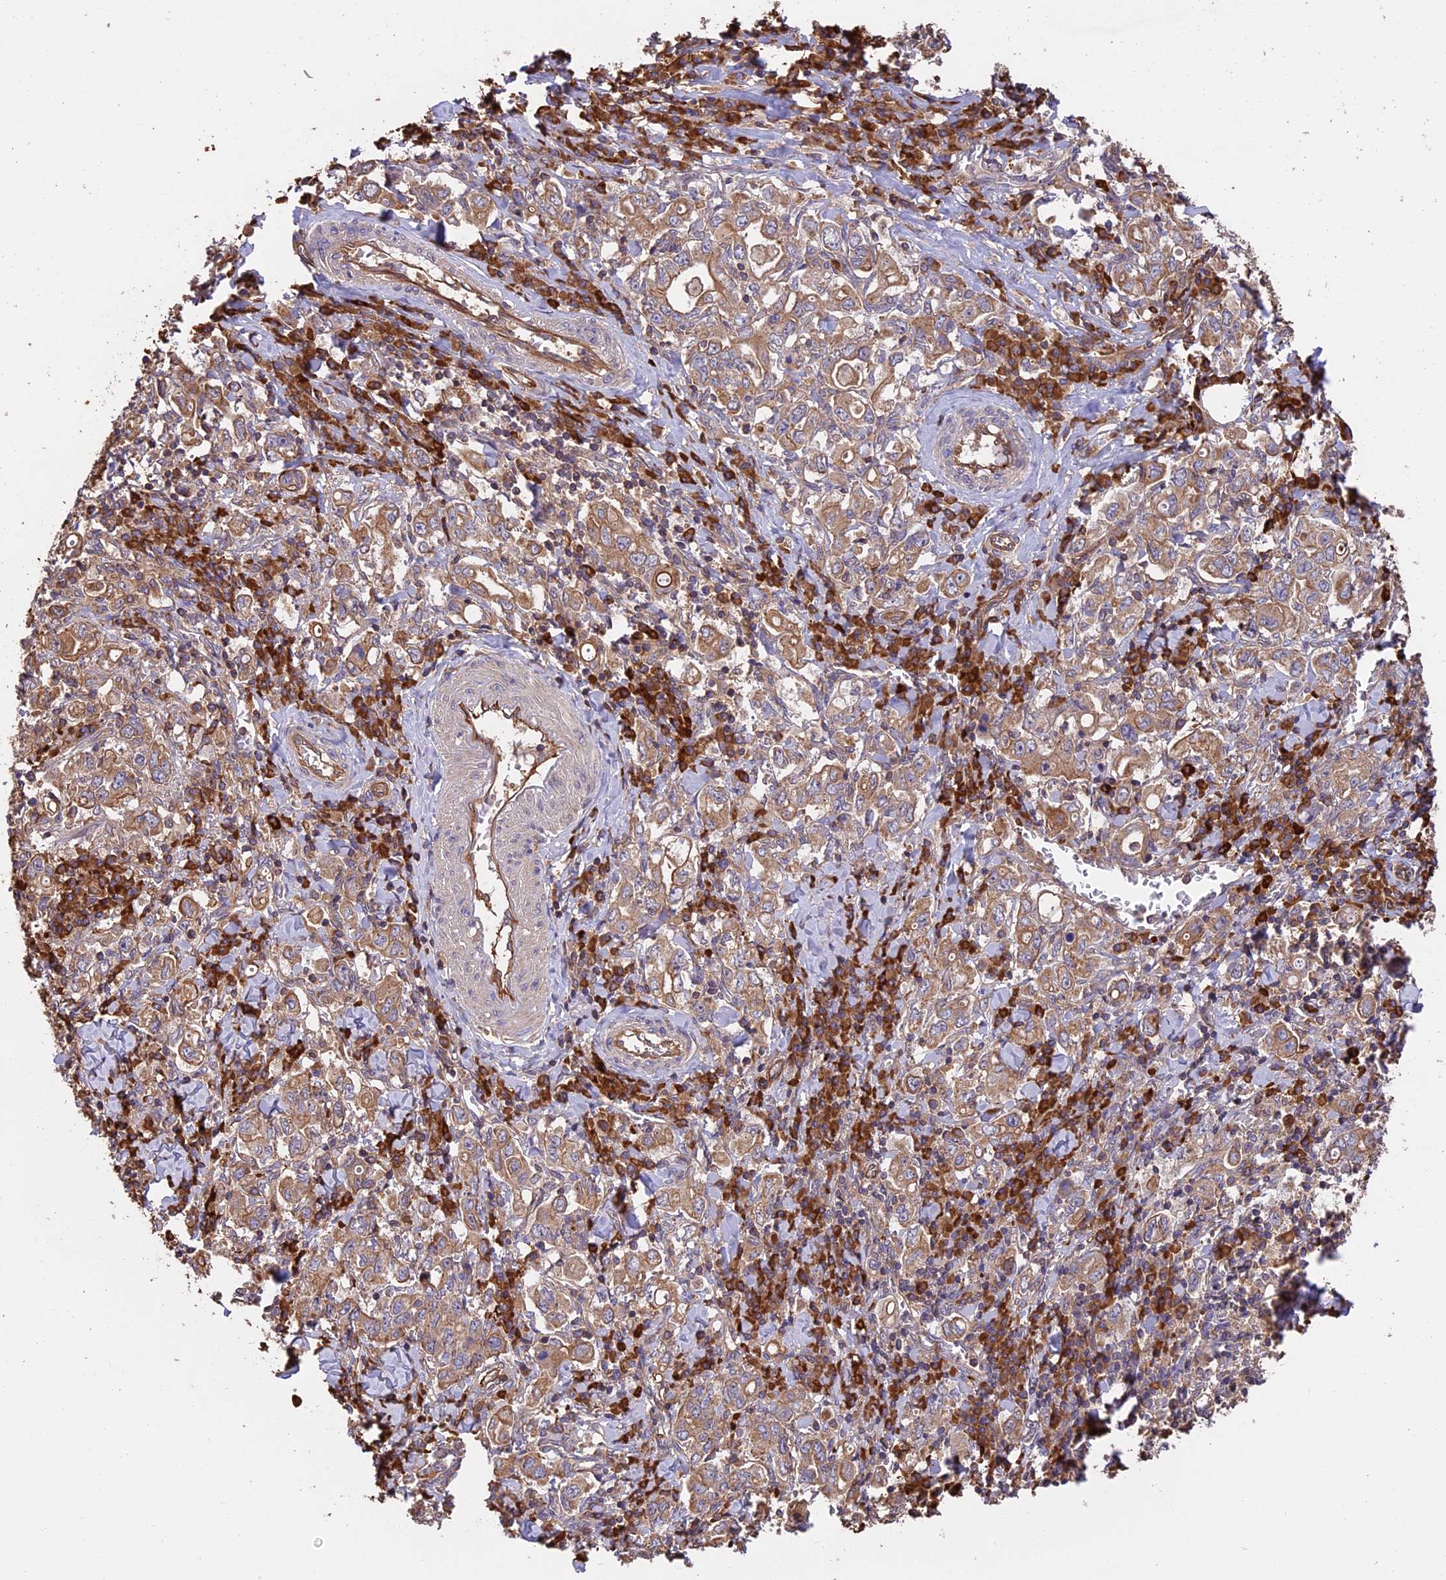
{"staining": {"intensity": "moderate", "quantity": ">75%", "location": "cytoplasmic/membranous"}, "tissue": "stomach cancer", "cell_type": "Tumor cells", "image_type": "cancer", "snomed": [{"axis": "morphology", "description": "Adenocarcinoma, NOS"}, {"axis": "topography", "description": "Stomach, upper"}], "caption": "Approximately >75% of tumor cells in stomach cancer (adenocarcinoma) display moderate cytoplasmic/membranous protein positivity as visualized by brown immunohistochemical staining.", "gene": "GAS8", "patient": {"sex": "male", "age": 62}}